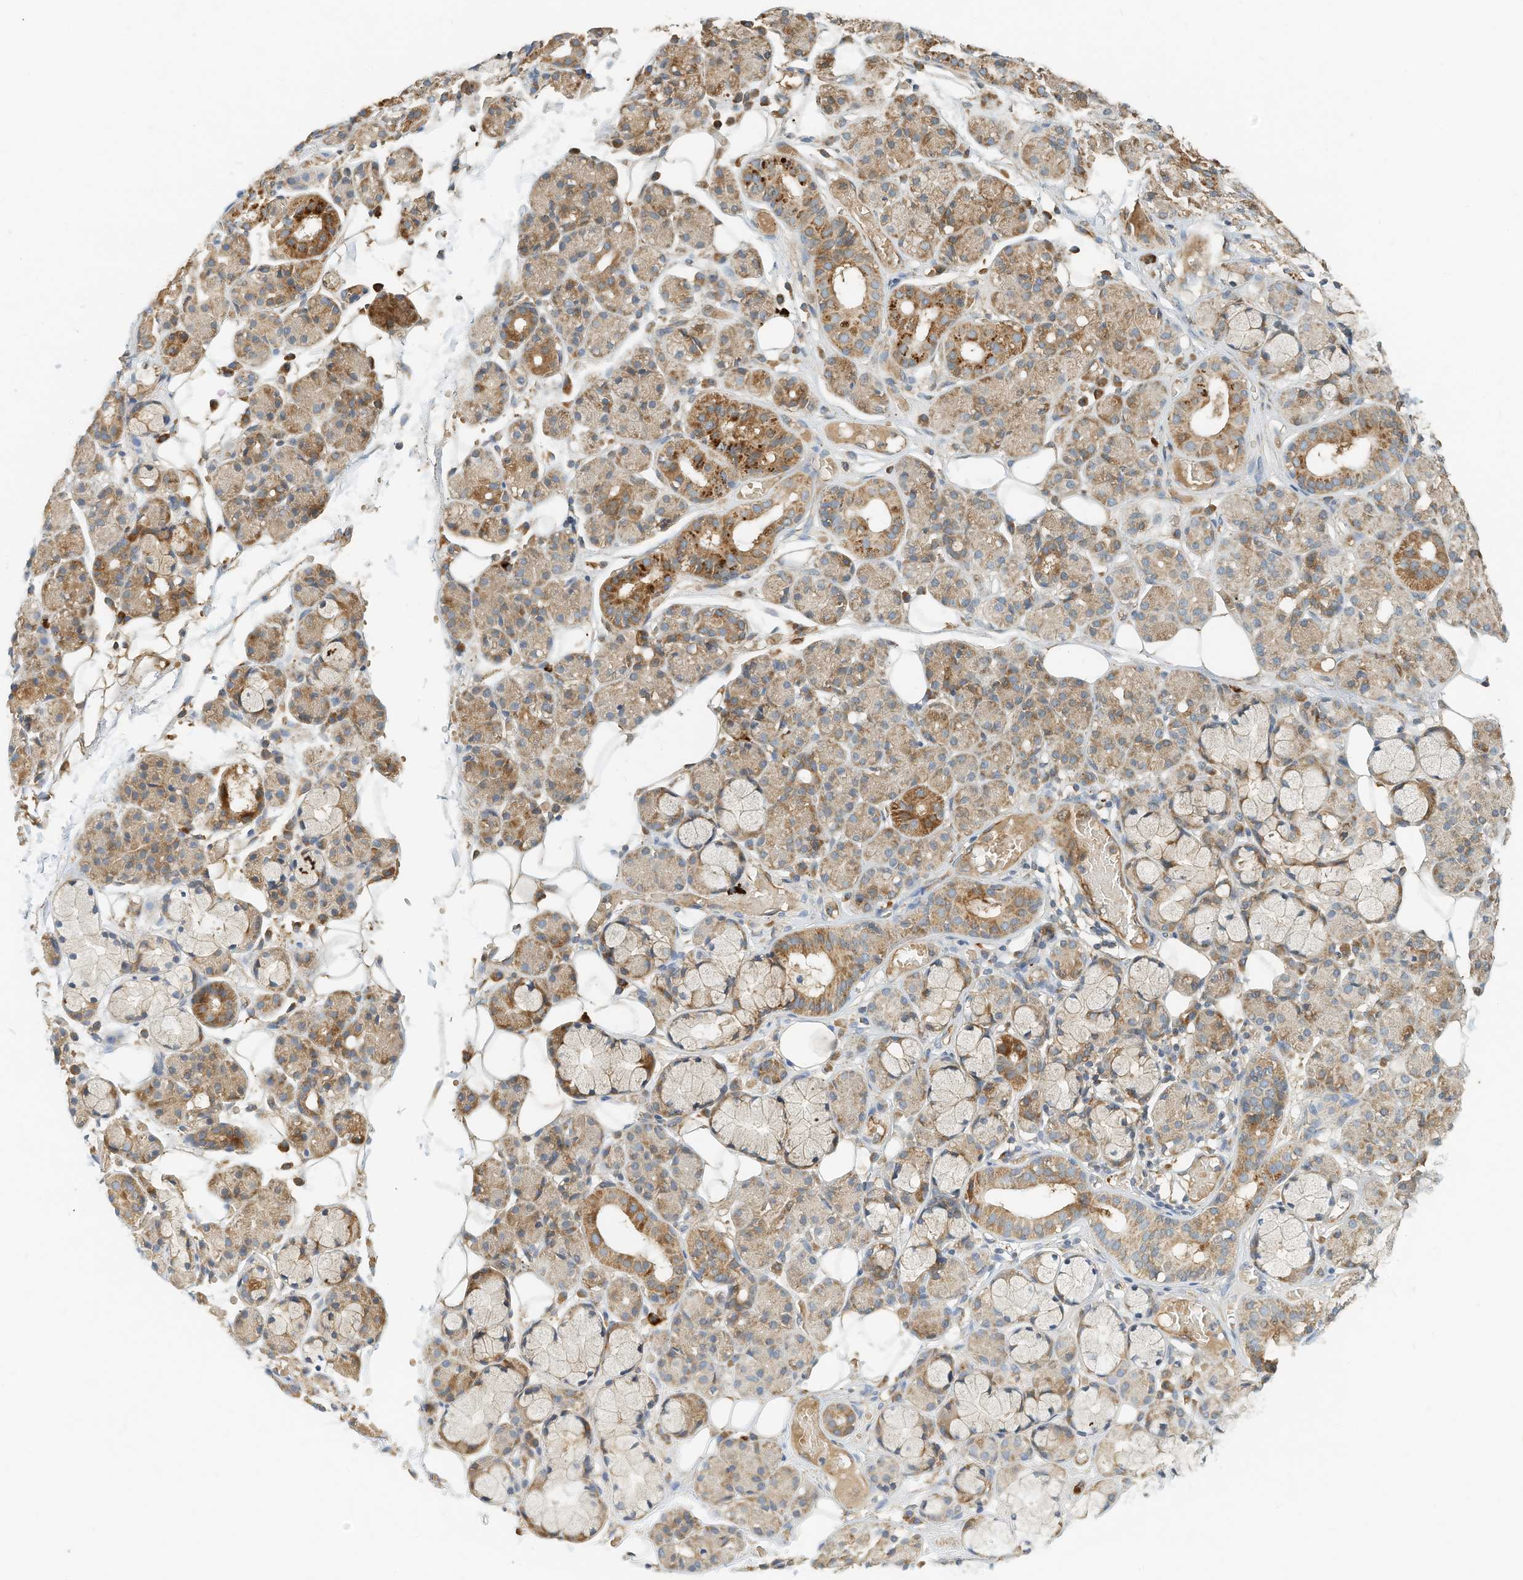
{"staining": {"intensity": "moderate", "quantity": "25%-75%", "location": "cytoplasmic/membranous"}, "tissue": "salivary gland", "cell_type": "Glandular cells", "image_type": "normal", "snomed": [{"axis": "morphology", "description": "Normal tissue, NOS"}, {"axis": "topography", "description": "Salivary gland"}], "caption": "Protein expression analysis of unremarkable salivary gland exhibits moderate cytoplasmic/membranous staining in about 25%-75% of glandular cells.", "gene": "CPAMD8", "patient": {"sex": "male", "age": 63}}